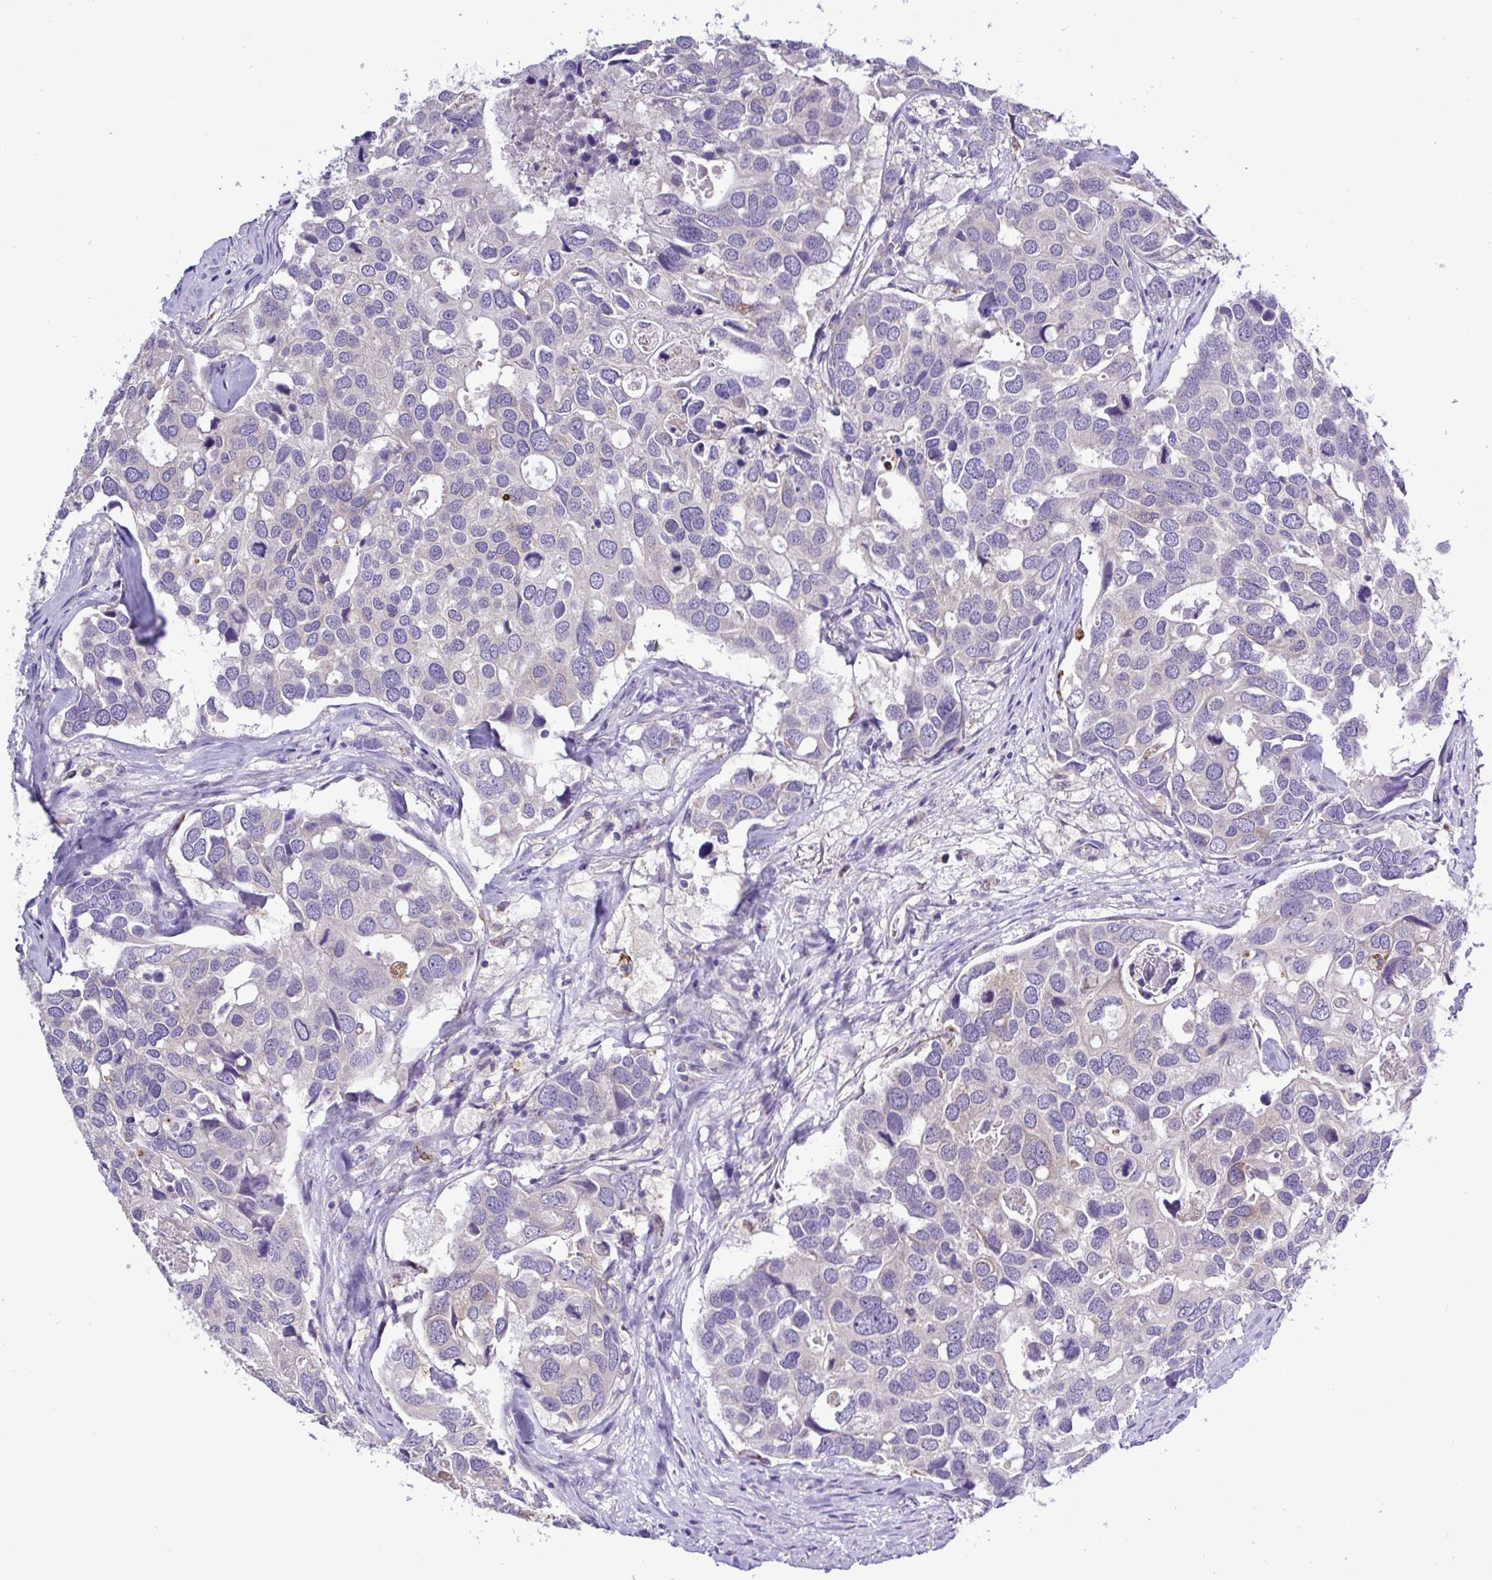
{"staining": {"intensity": "negative", "quantity": "none", "location": "none"}, "tissue": "breast cancer", "cell_type": "Tumor cells", "image_type": "cancer", "snomed": [{"axis": "morphology", "description": "Duct carcinoma"}, {"axis": "topography", "description": "Breast"}], "caption": "Image shows no protein staining in tumor cells of breast invasive ductal carcinoma tissue.", "gene": "ST8SIA2", "patient": {"sex": "female", "age": 83}}